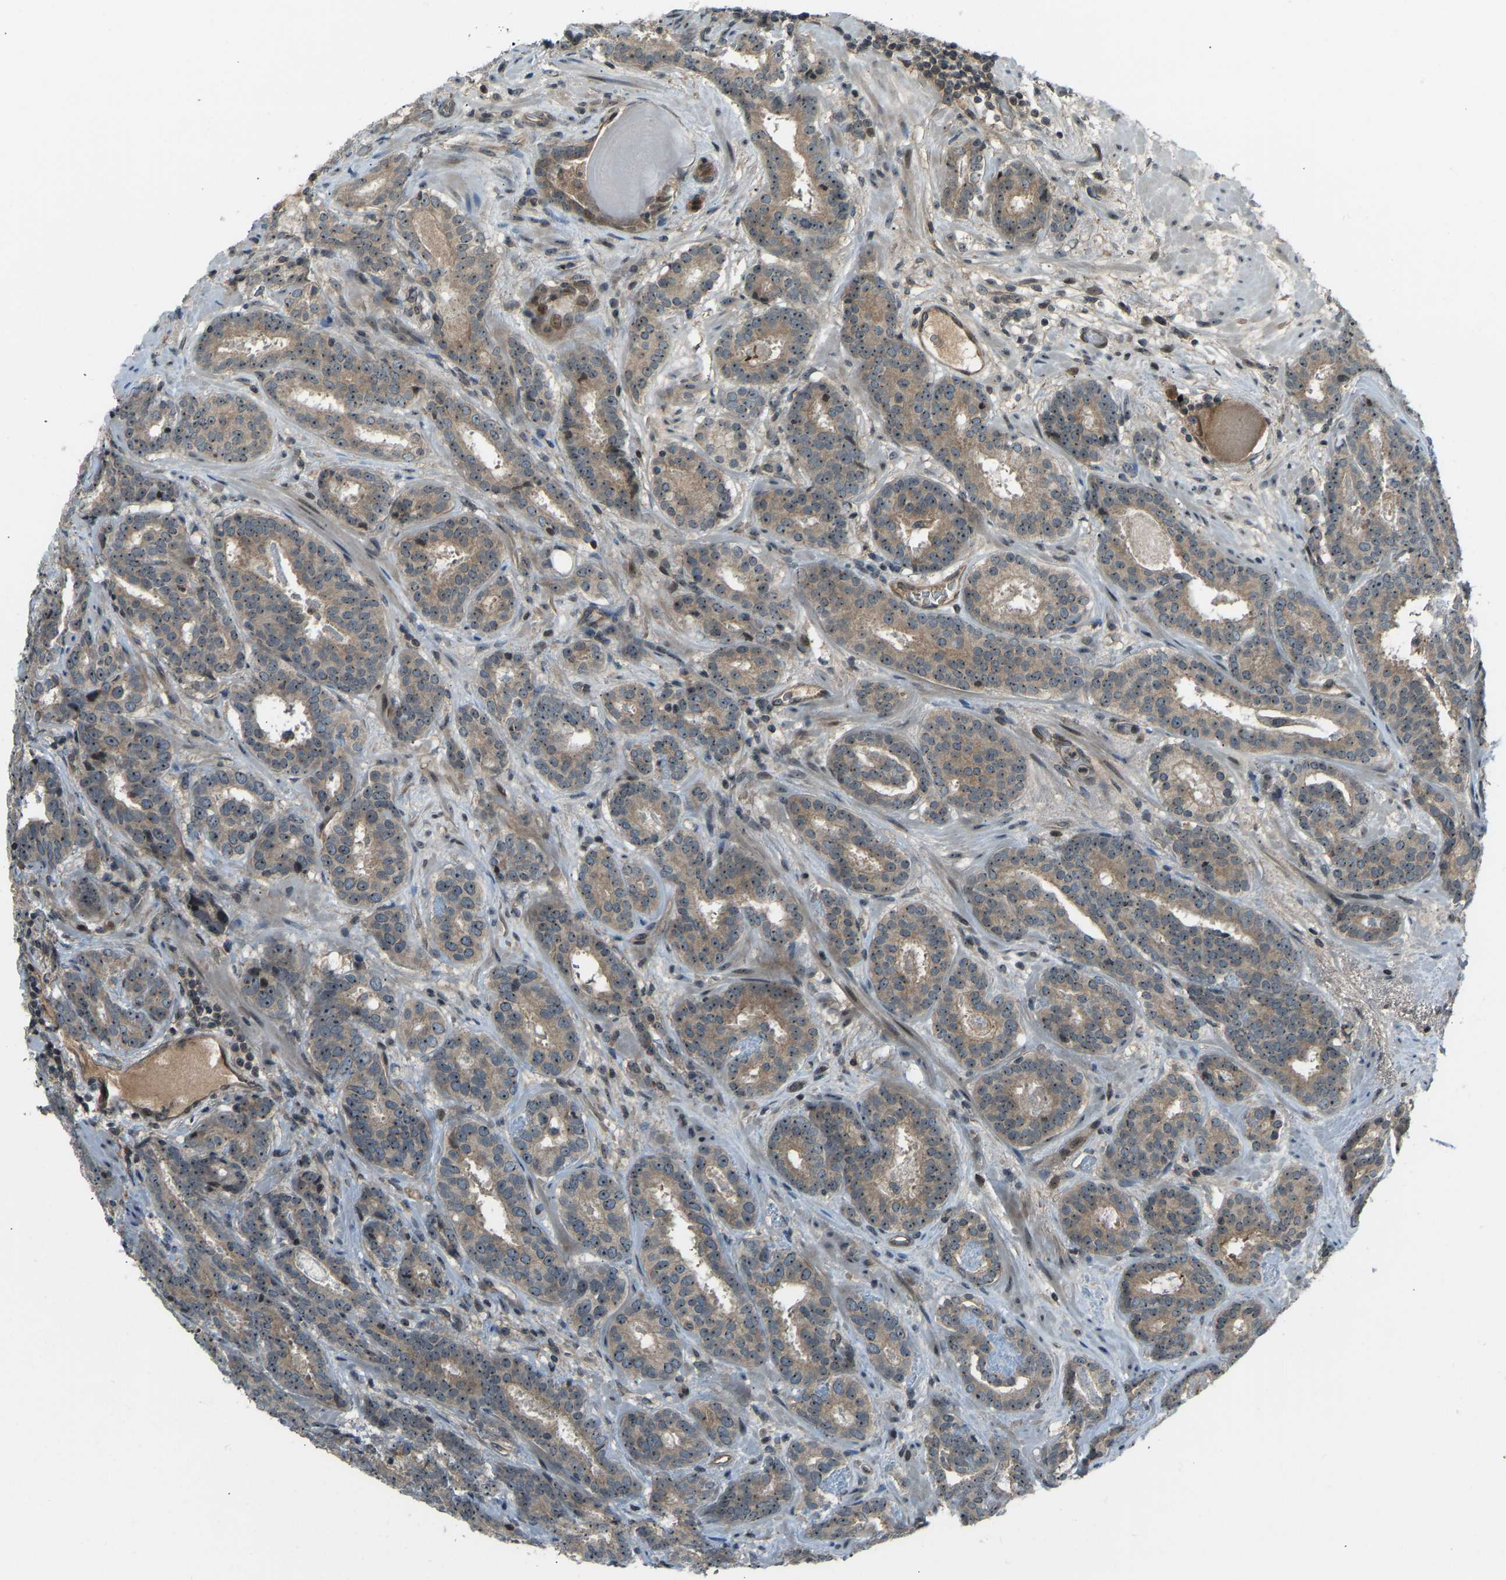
{"staining": {"intensity": "moderate", "quantity": ">75%", "location": "cytoplasmic/membranous,nuclear"}, "tissue": "prostate cancer", "cell_type": "Tumor cells", "image_type": "cancer", "snomed": [{"axis": "morphology", "description": "Adenocarcinoma, Low grade"}, {"axis": "topography", "description": "Prostate"}], "caption": "About >75% of tumor cells in human adenocarcinoma (low-grade) (prostate) reveal moderate cytoplasmic/membranous and nuclear protein positivity as visualized by brown immunohistochemical staining.", "gene": "SVOPL", "patient": {"sex": "male", "age": 69}}